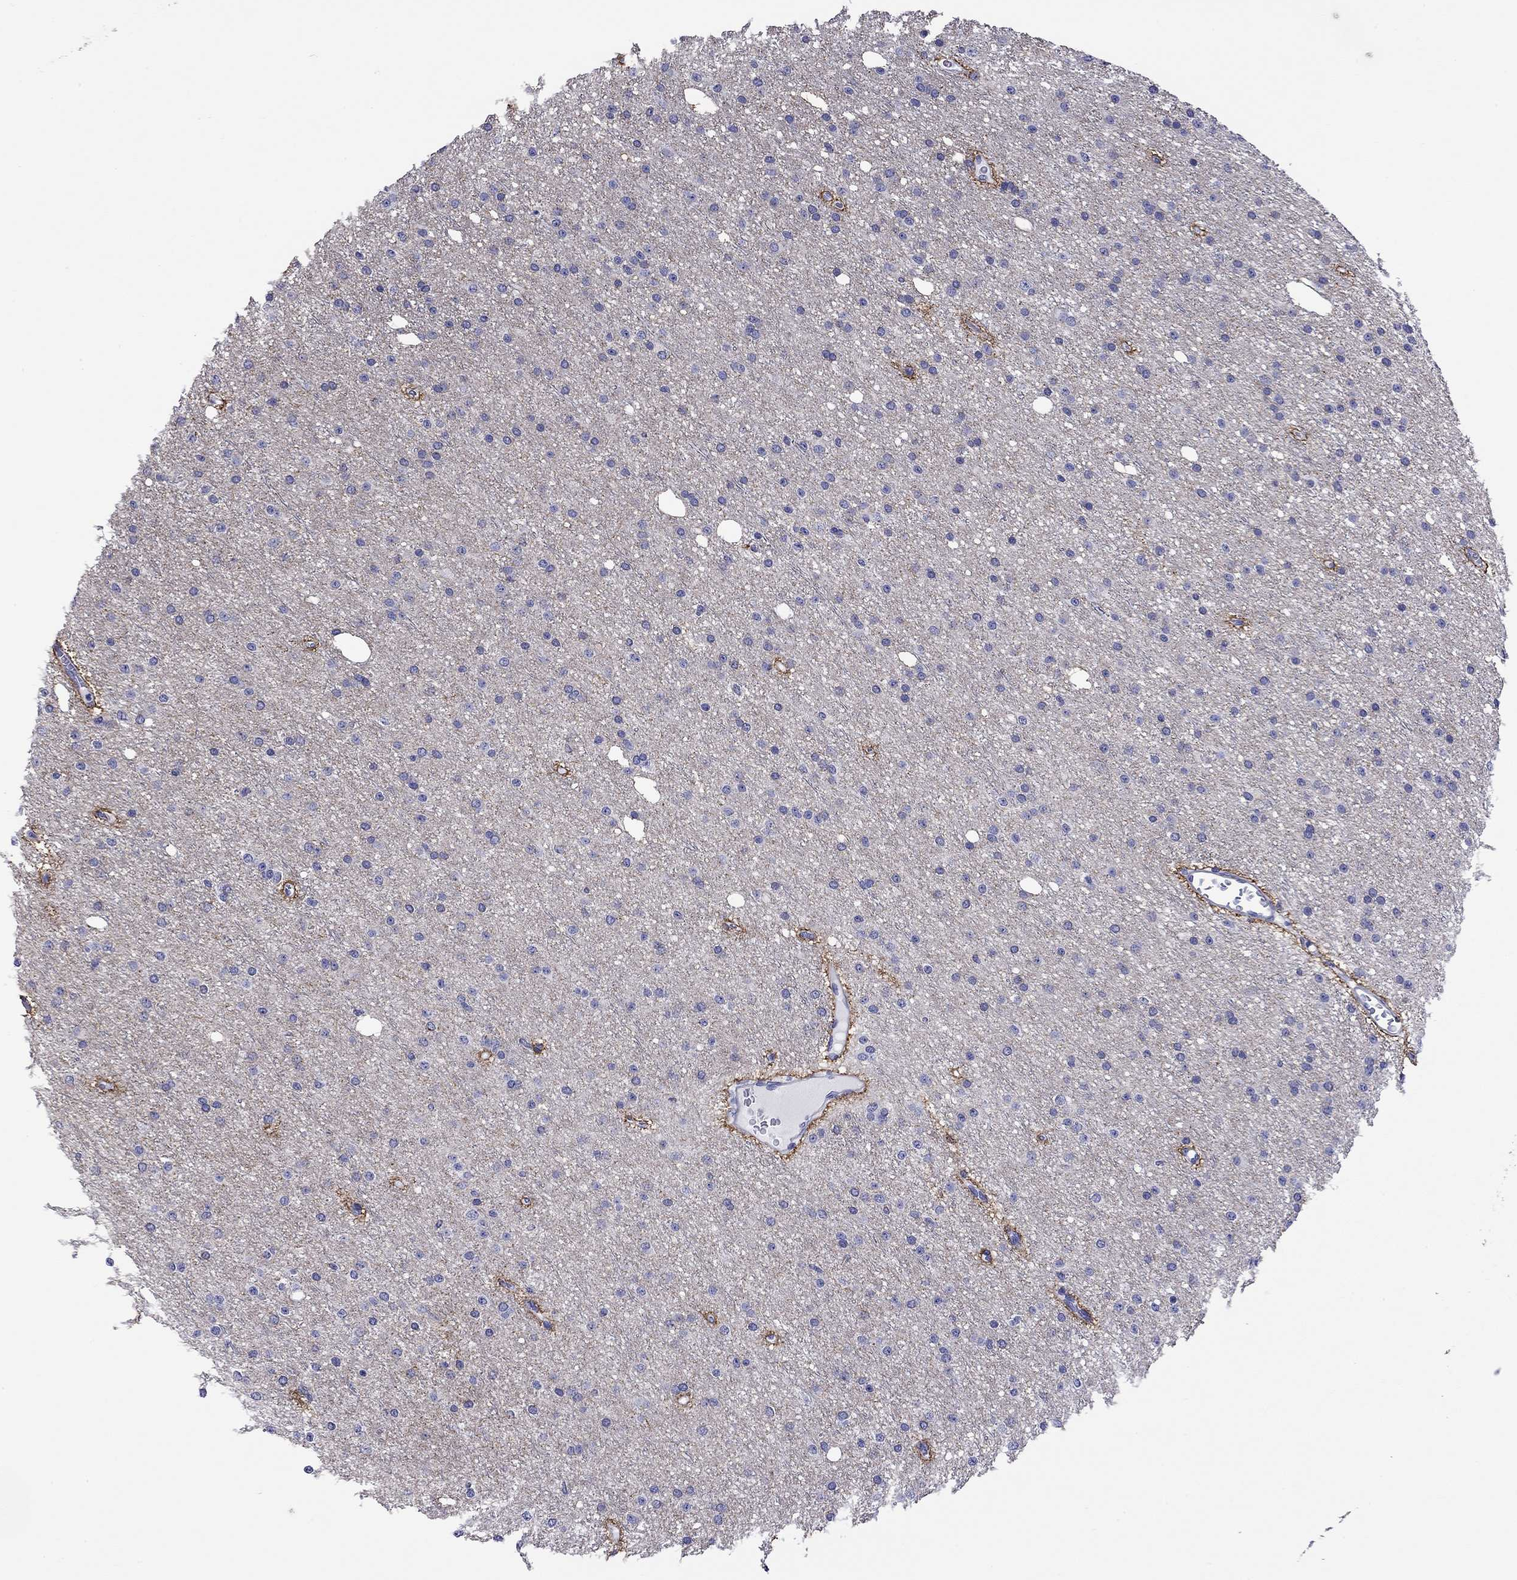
{"staining": {"intensity": "negative", "quantity": "none", "location": "none"}, "tissue": "glioma", "cell_type": "Tumor cells", "image_type": "cancer", "snomed": [{"axis": "morphology", "description": "Glioma, malignant, Low grade"}, {"axis": "topography", "description": "Brain"}], "caption": "This is a histopathology image of immunohistochemistry (IHC) staining of malignant glioma (low-grade), which shows no positivity in tumor cells. Brightfield microscopy of immunohistochemistry (IHC) stained with DAB (brown) and hematoxylin (blue), captured at high magnification.", "gene": "KIAA2012", "patient": {"sex": "male", "age": 27}}